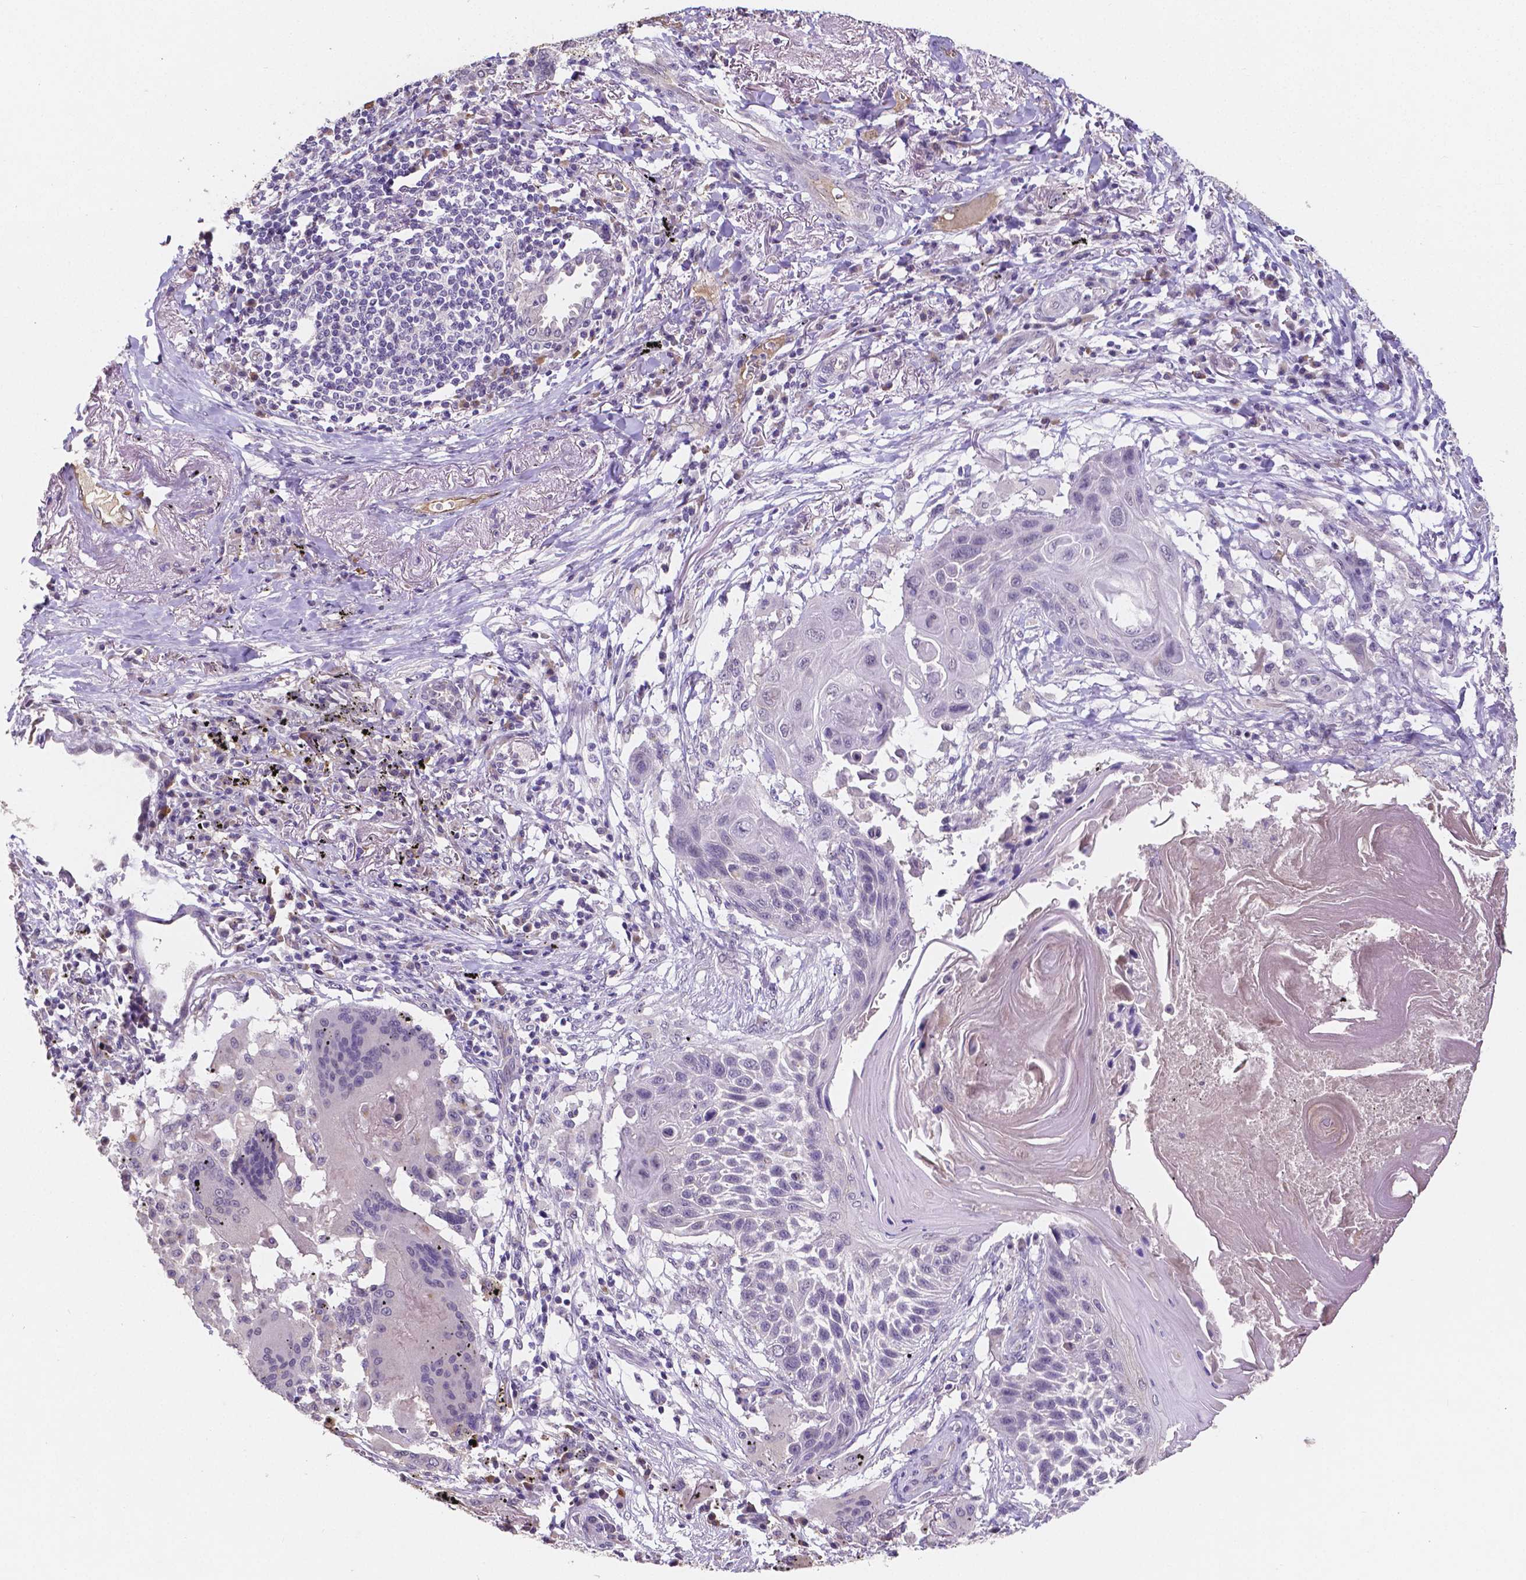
{"staining": {"intensity": "negative", "quantity": "none", "location": "none"}, "tissue": "lung cancer", "cell_type": "Tumor cells", "image_type": "cancer", "snomed": [{"axis": "morphology", "description": "Squamous cell carcinoma, NOS"}, {"axis": "topography", "description": "Lung"}], "caption": "The micrograph exhibits no significant positivity in tumor cells of lung squamous cell carcinoma.", "gene": "ELAVL2", "patient": {"sex": "male", "age": 78}}